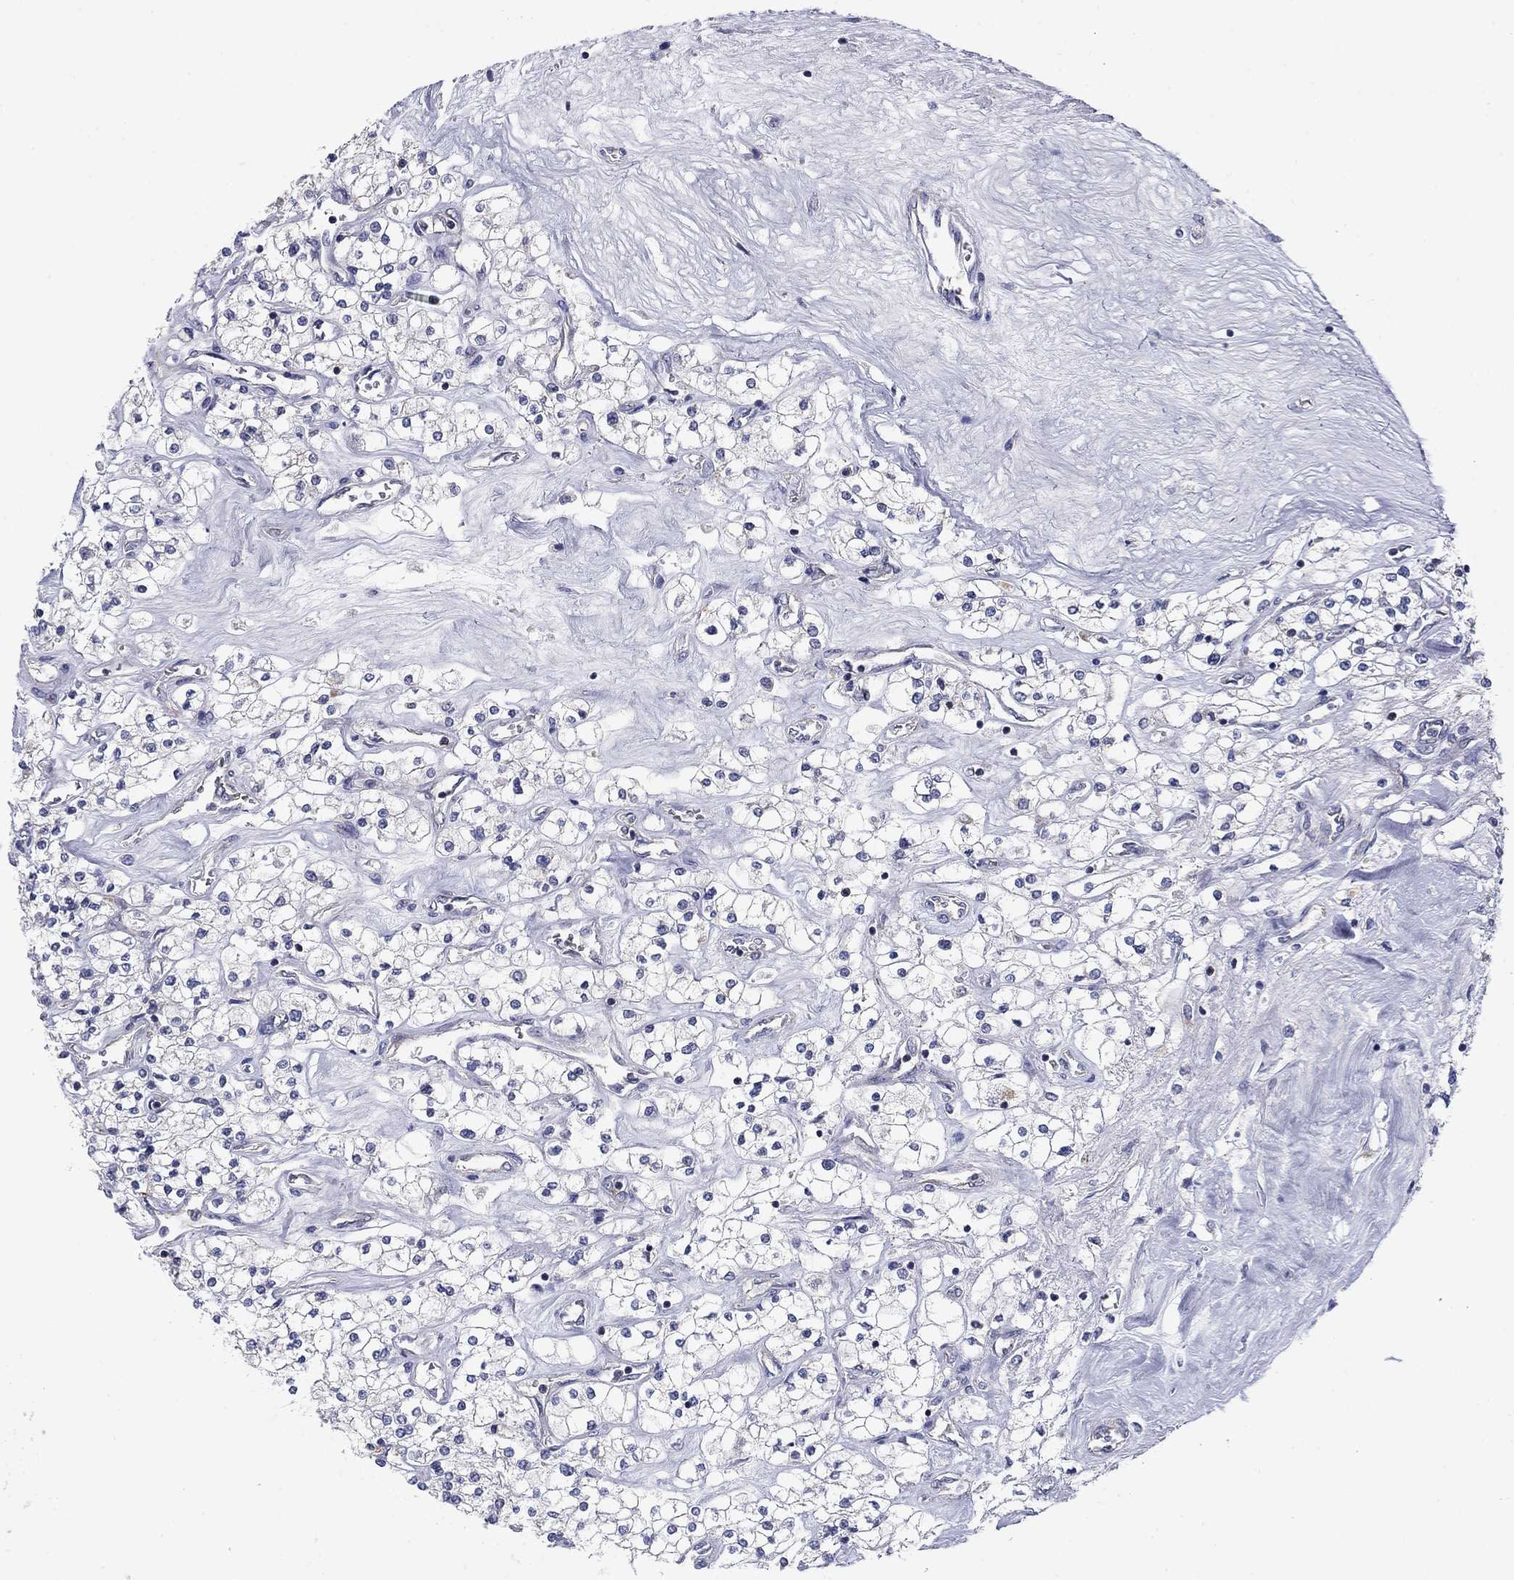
{"staining": {"intensity": "negative", "quantity": "none", "location": "none"}, "tissue": "renal cancer", "cell_type": "Tumor cells", "image_type": "cancer", "snomed": [{"axis": "morphology", "description": "Adenocarcinoma, NOS"}, {"axis": "topography", "description": "Kidney"}], "caption": "Immunohistochemistry photomicrograph of human renal adenocarcinoma stained for a protein (brown), which shows no expression in tumor cells.", "gene": "PSD4", "patient": {"sex": "male", "age": 80}}